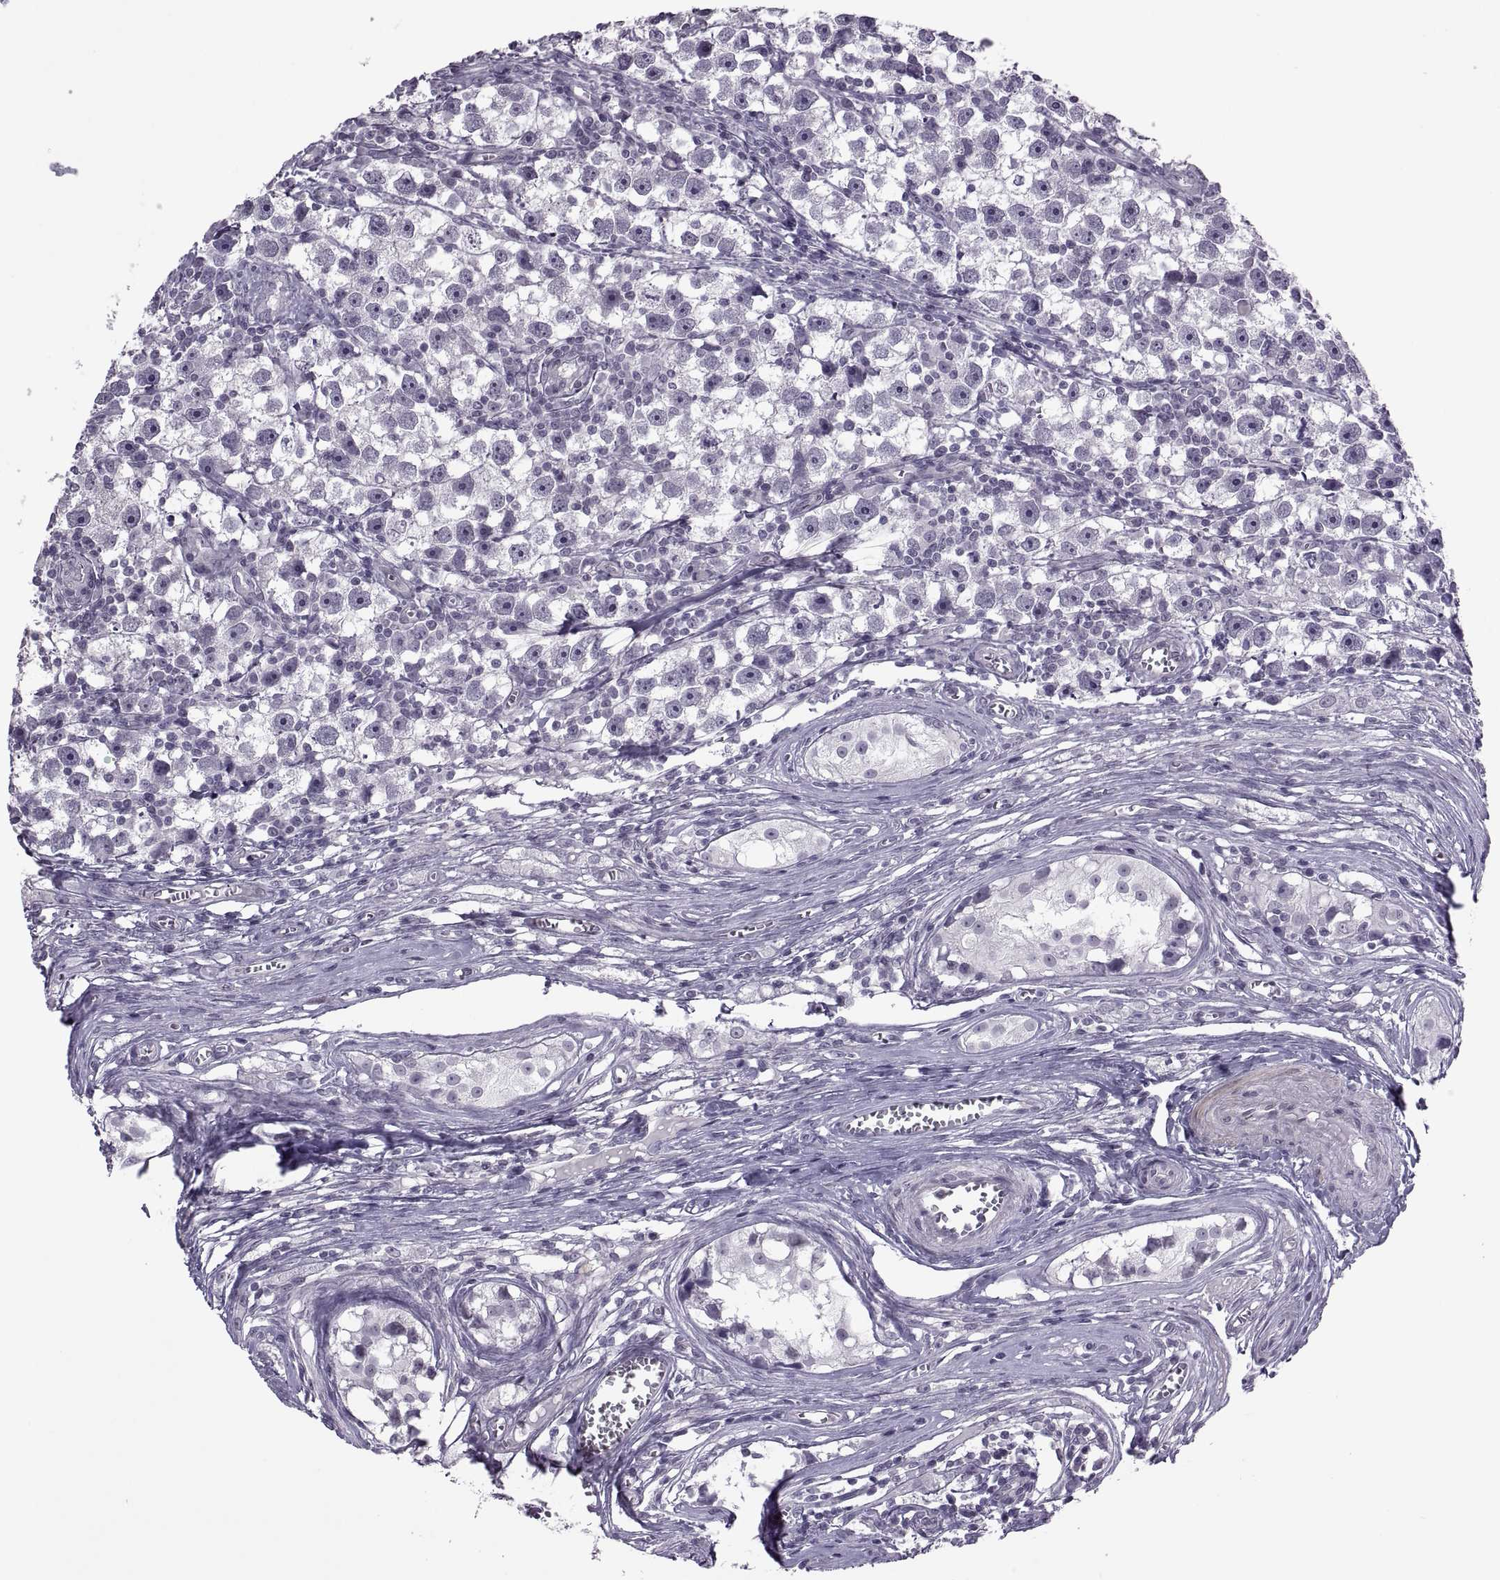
{"staining": {"intensity": "negative", "quantity": "none", "location": "none"}, "tissue": "testis cancer", "cell_type": "Tumor cells", "image_type": "cancer", "snomed": [{"axis": "morphology", "description": "Seminoma, NOS"}, {"axis": "topography", "description": "Testis"}], "caption": "This is an immunohistochemistry image of testis cancer. There is no positivity in tumor cells.", "gene": "ODF3", "patient": {"sex": "male", "age": 30}}